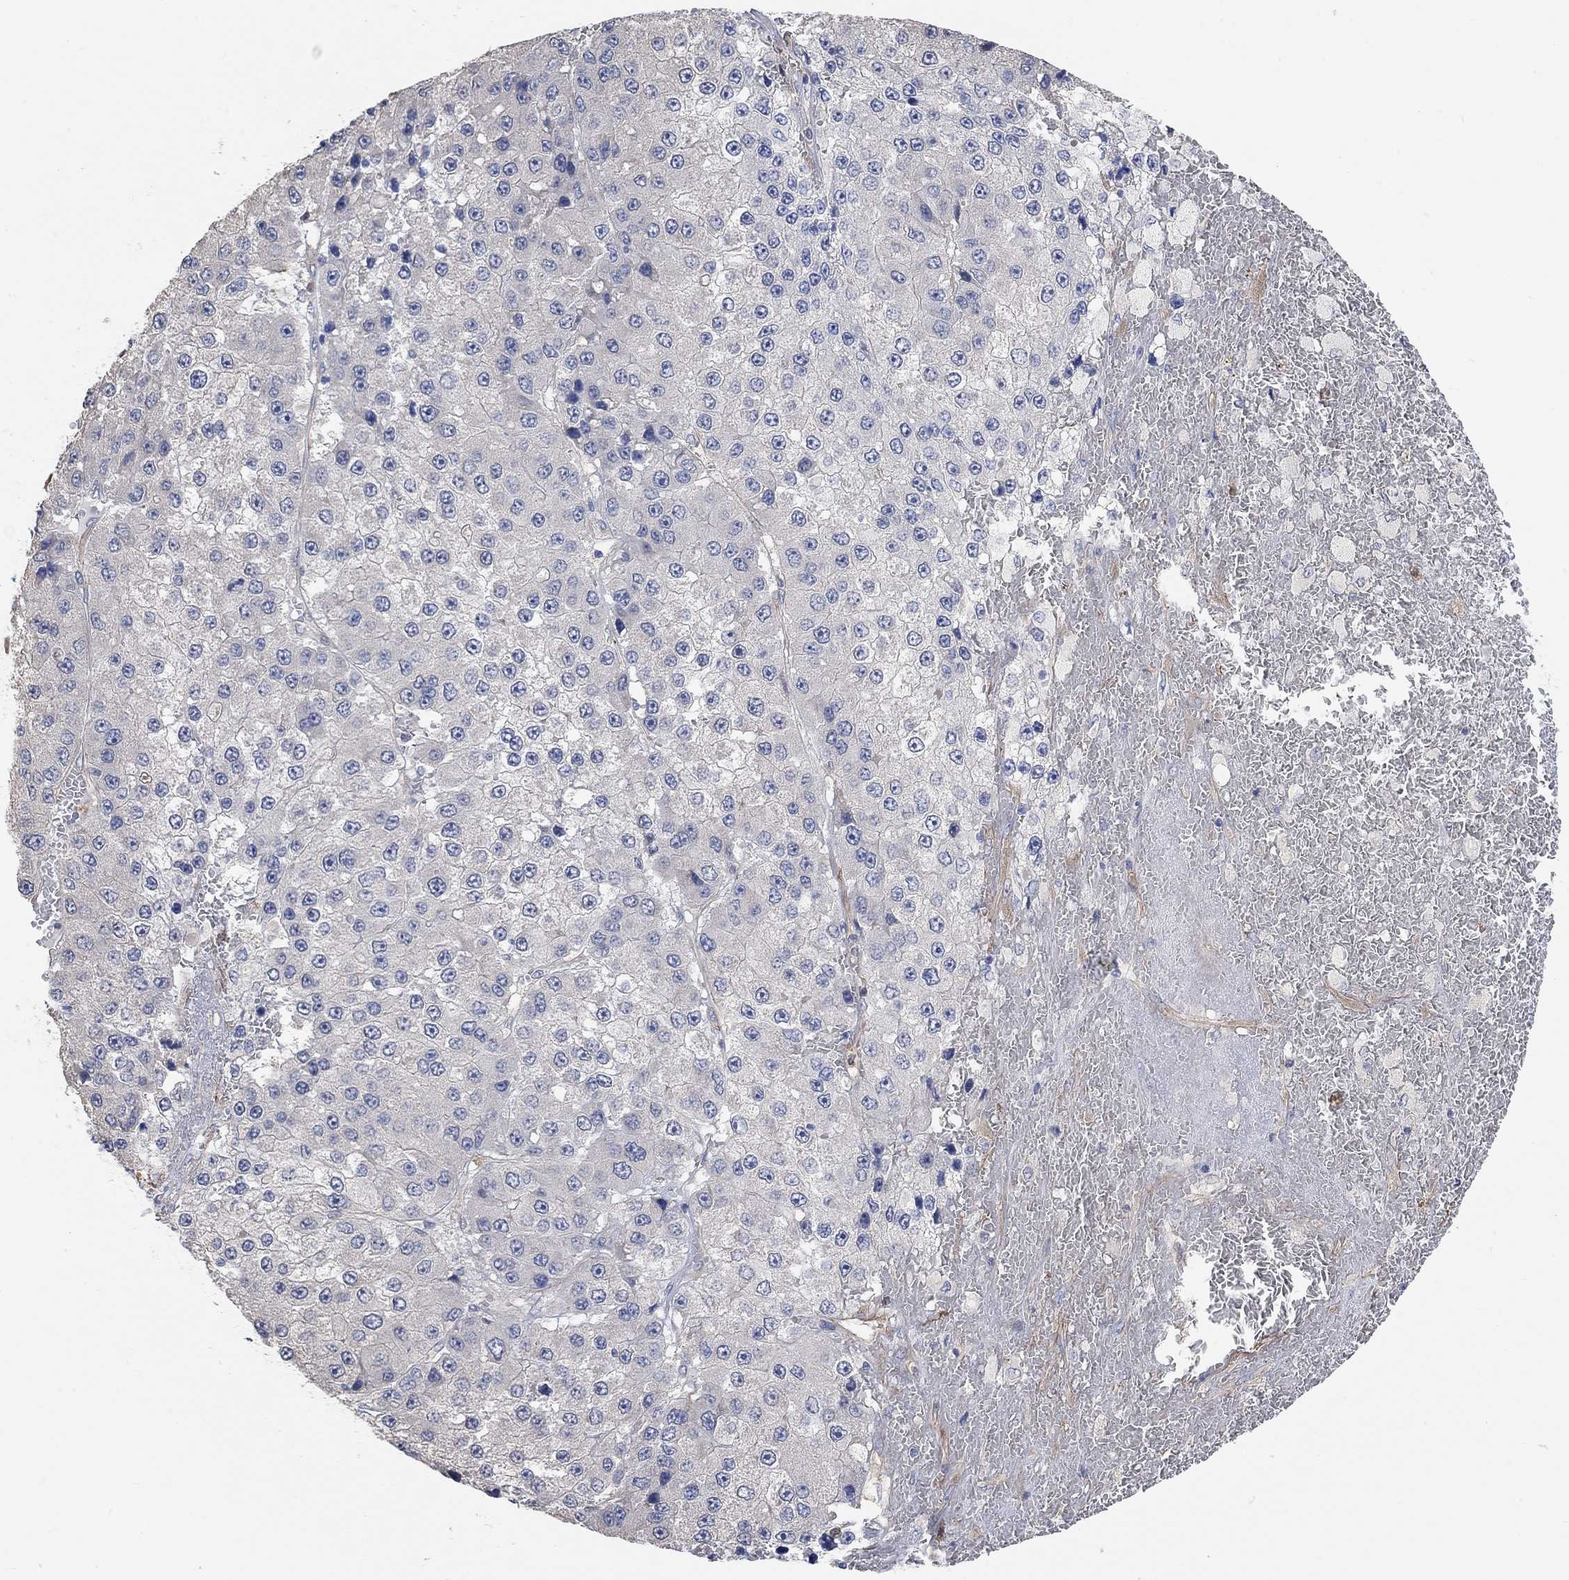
{"staining": {"intensity": "negative", "quantity": "none", "location": "none"}, "tissue": "liver cancer", "cell_type": "Tumor cells", "image_type": "cancer", "snomed": [{"axis": "morphology", "description": "Carcinoma, Hepatocellular, NOS"}, {"axis": "topography", "description": "Liver"}], "caption": "Photomicrograph shows no protein expression in tumor cells of liver hepatocellular carcinoma tissue. (Brightfield microscopy of DAB immunohistochemistry (IHC) at high magnification).", "gene": "SYT16", "patient": {"sex": "female", "age": 73}}